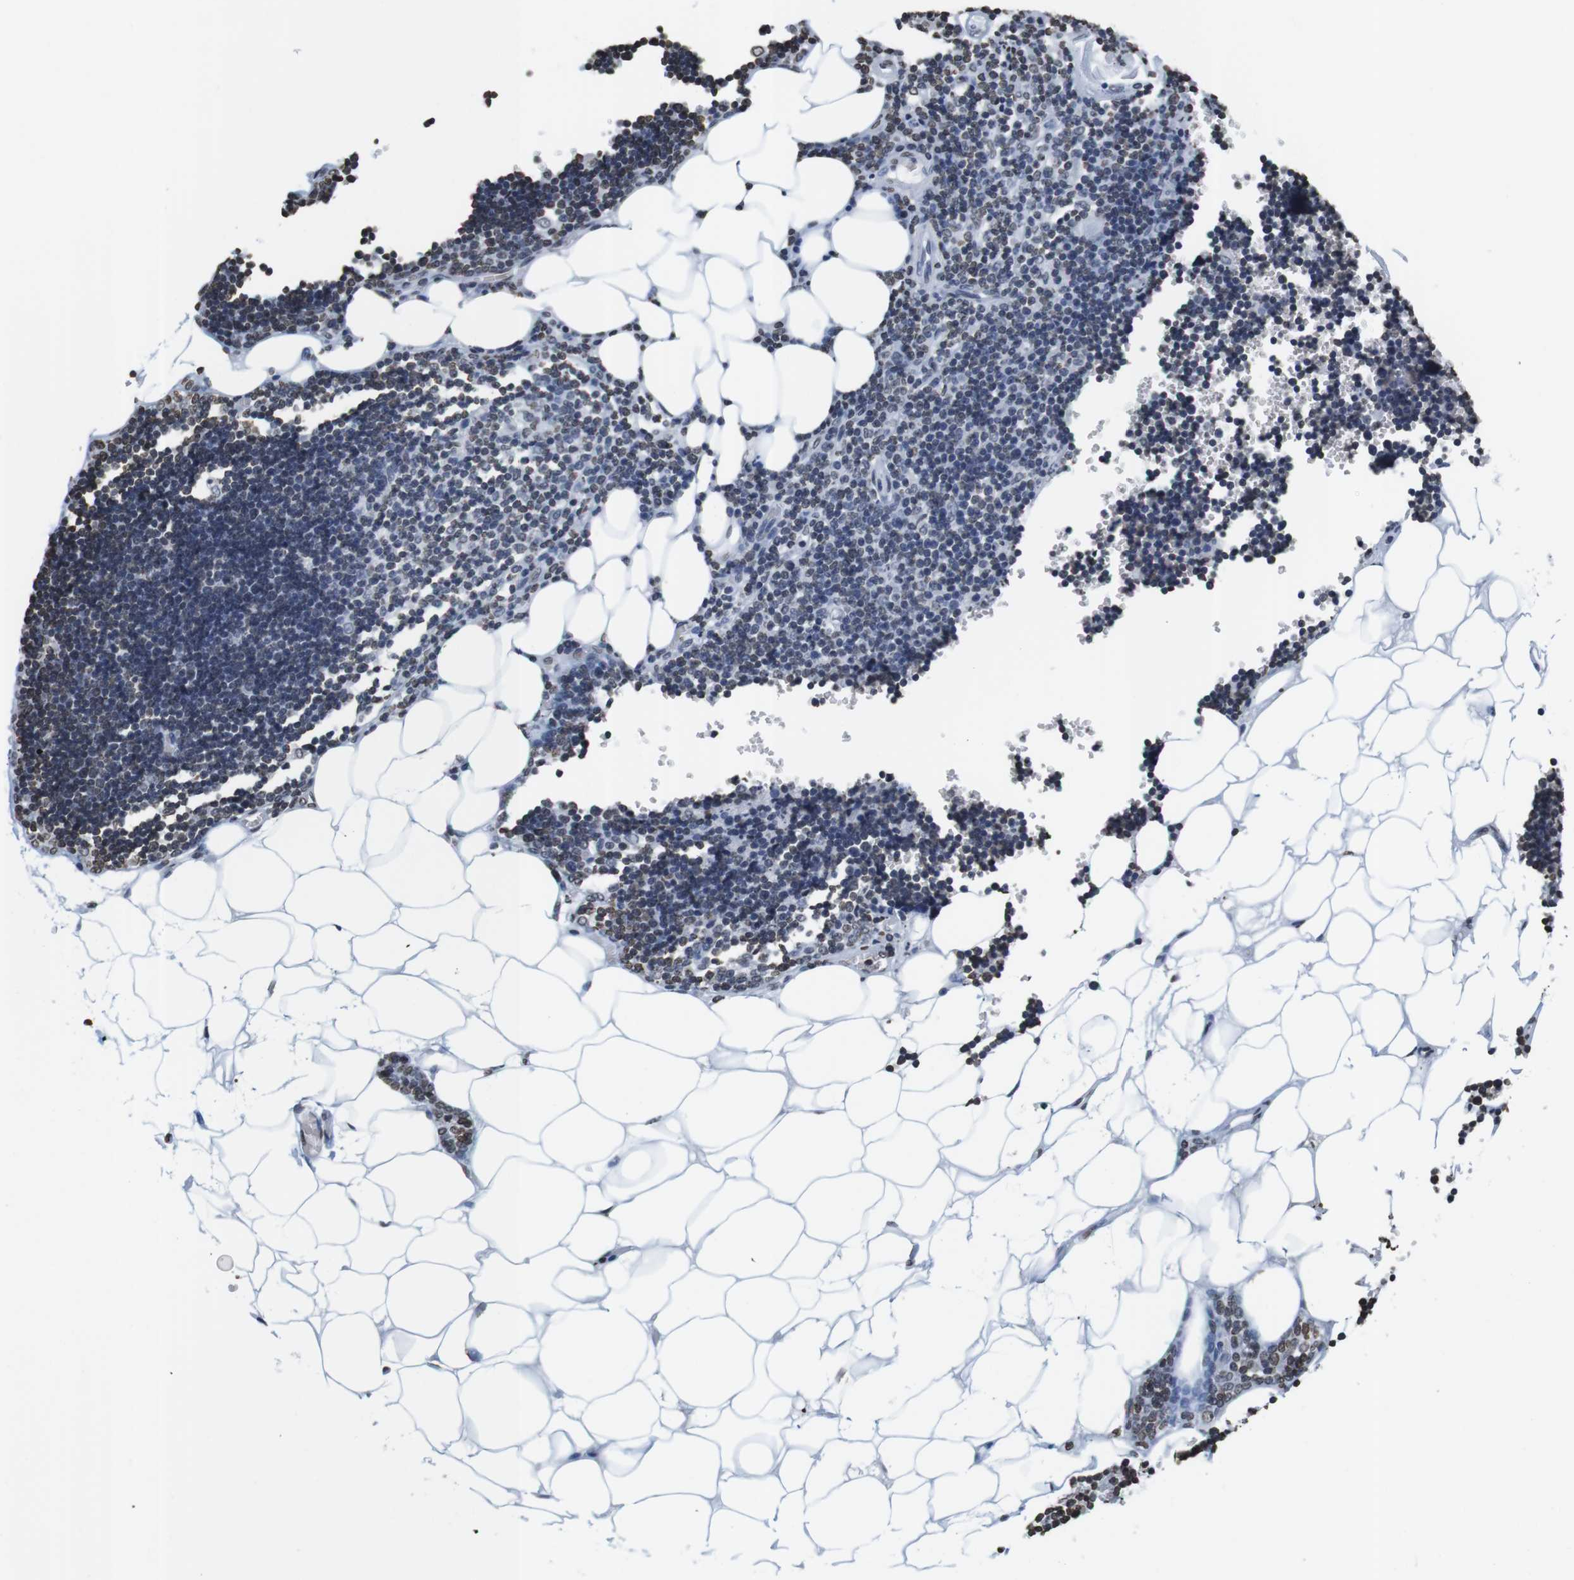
{"staining": {"intensity": "weak", "quantity": "25%-75%", "location": "nuclear"}, "tissue": "lymph node", "cell_type": "Germinal center cells", "image_type": "normal", "snomed": [{"axis": "morphology", "description": "Normal tissue, NOS"}, {"axis": "topography", "description": "Lymph node"}], "caption": "Protein analysis of normal lymph node displays weak nuclear staining in approximately 25%-75% of germinal center cells.", "gene": "BSX", "patient": {"sex": "male", "age": 33}}